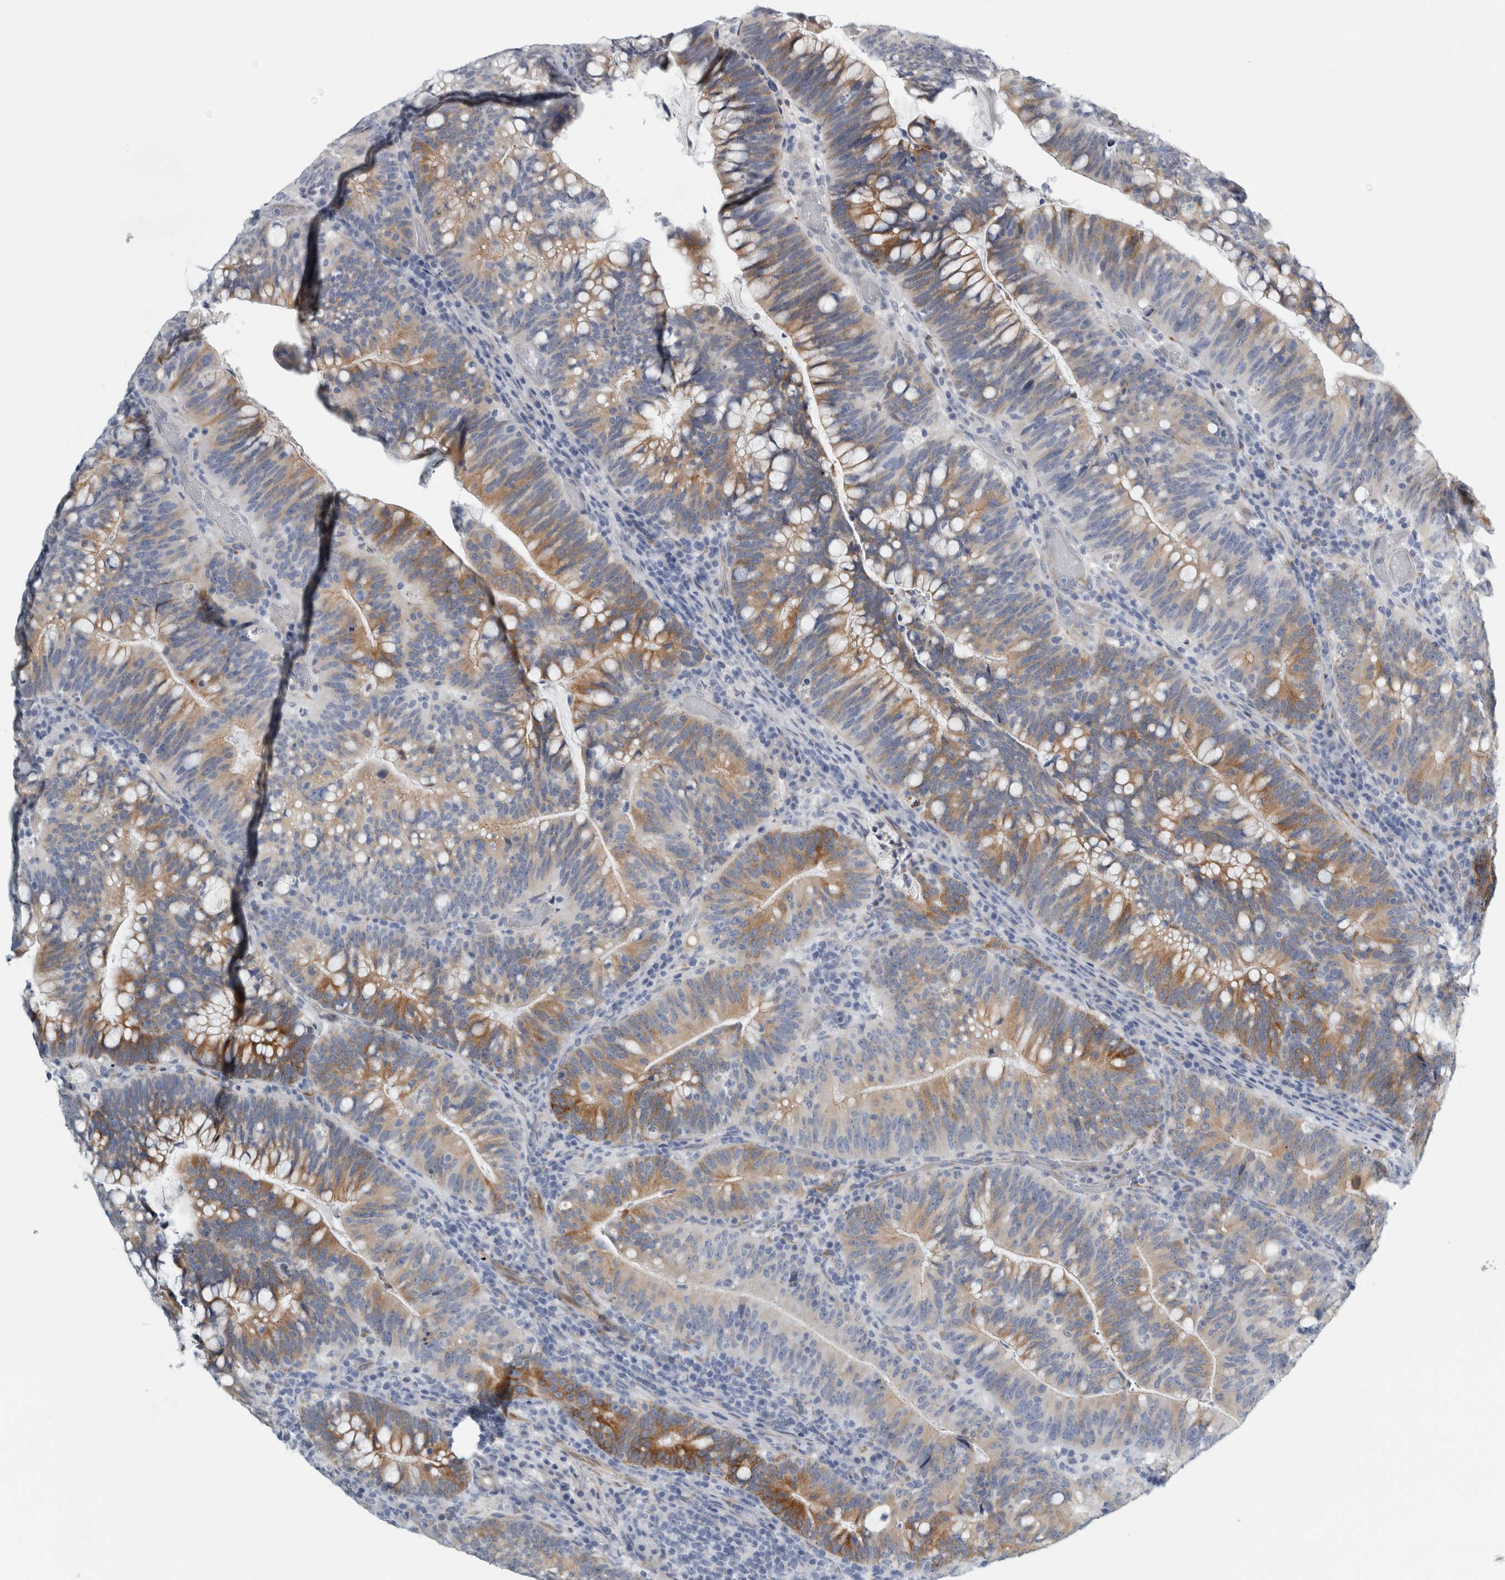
{"staining": {"intensity": "strong", "quantity": ">75%", "location": "cytoplasmic/membranous"}, "tissue": "colorectal cancer", "cell_type": "Tumor cells", "image_type": "cancer", "snomed": [{"axis": "morphology", "description": "Adenocarcinoma, NOS"}, {"axis": "topography", "description": "Colon"}], "caption": "Colorectal adenocarcinoma stained with a protein marker displays strong staining in tumor cells.", "gene": "B3GNT3", "patient": {"sex": "female", "age": 66}}